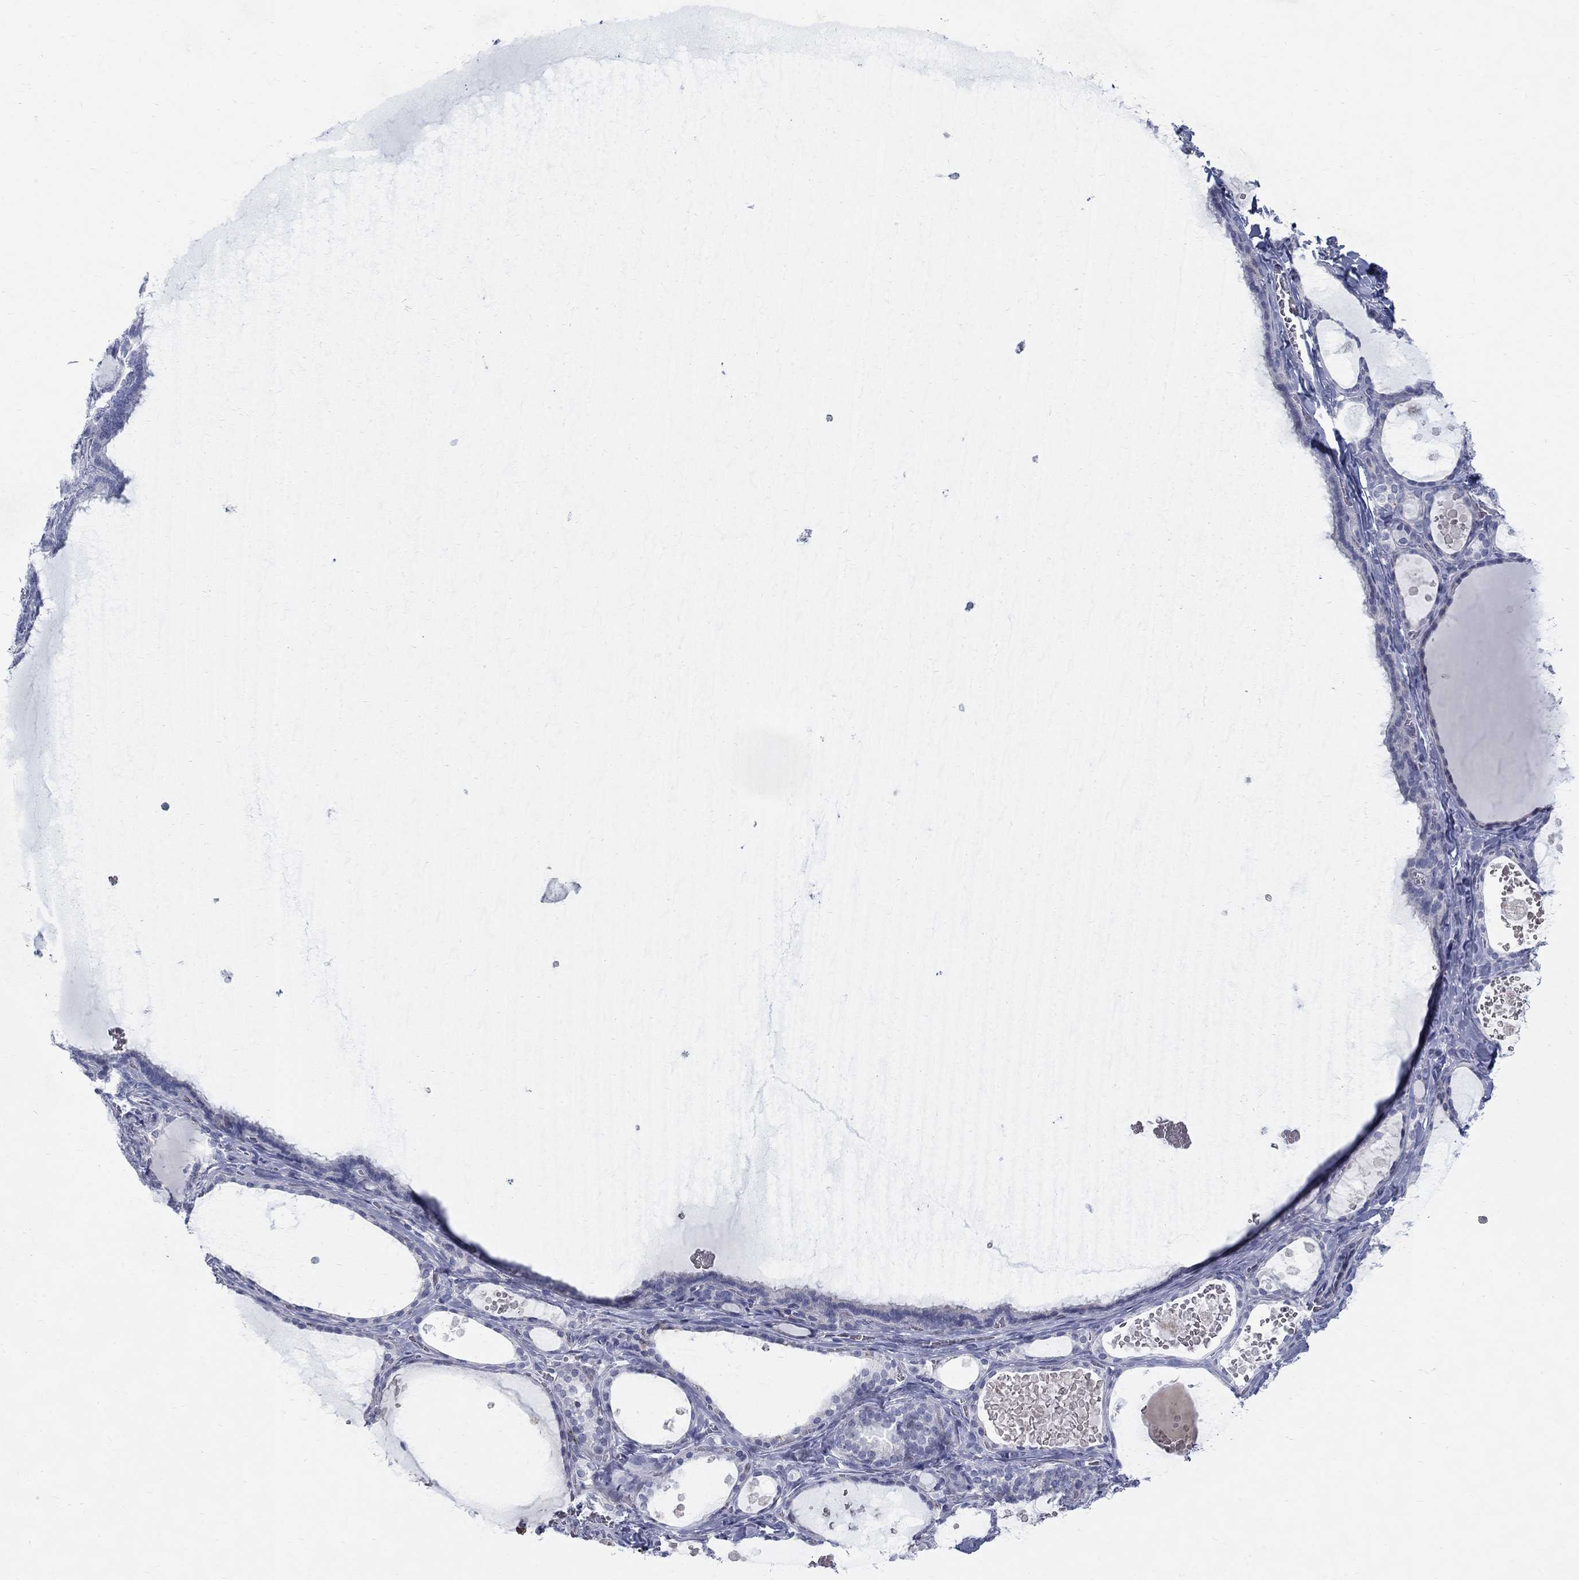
{"staining": {"intensity": "negative", "quantity": "none", "location": "none"}, "tissue": "thyroid gland", "cell_type": "Glandular cells", "image_type": "normal", "snomed": [{"axis": "morphology", "description": "Normal tissue, NOS"}, {"axis": "topography", "description": "Thyroid gland"}], "caption": "Protein analysis of normal thyroid gland exhibits no significant expression in glandular cells. Brightfield microscopy of immunohistochemistry (IHC) stained with DAB (brown) and hematoxylin (blue), captured at high magnification.", "gene": "RFTN2", "patient": {"sex": "female", "age": 56}}